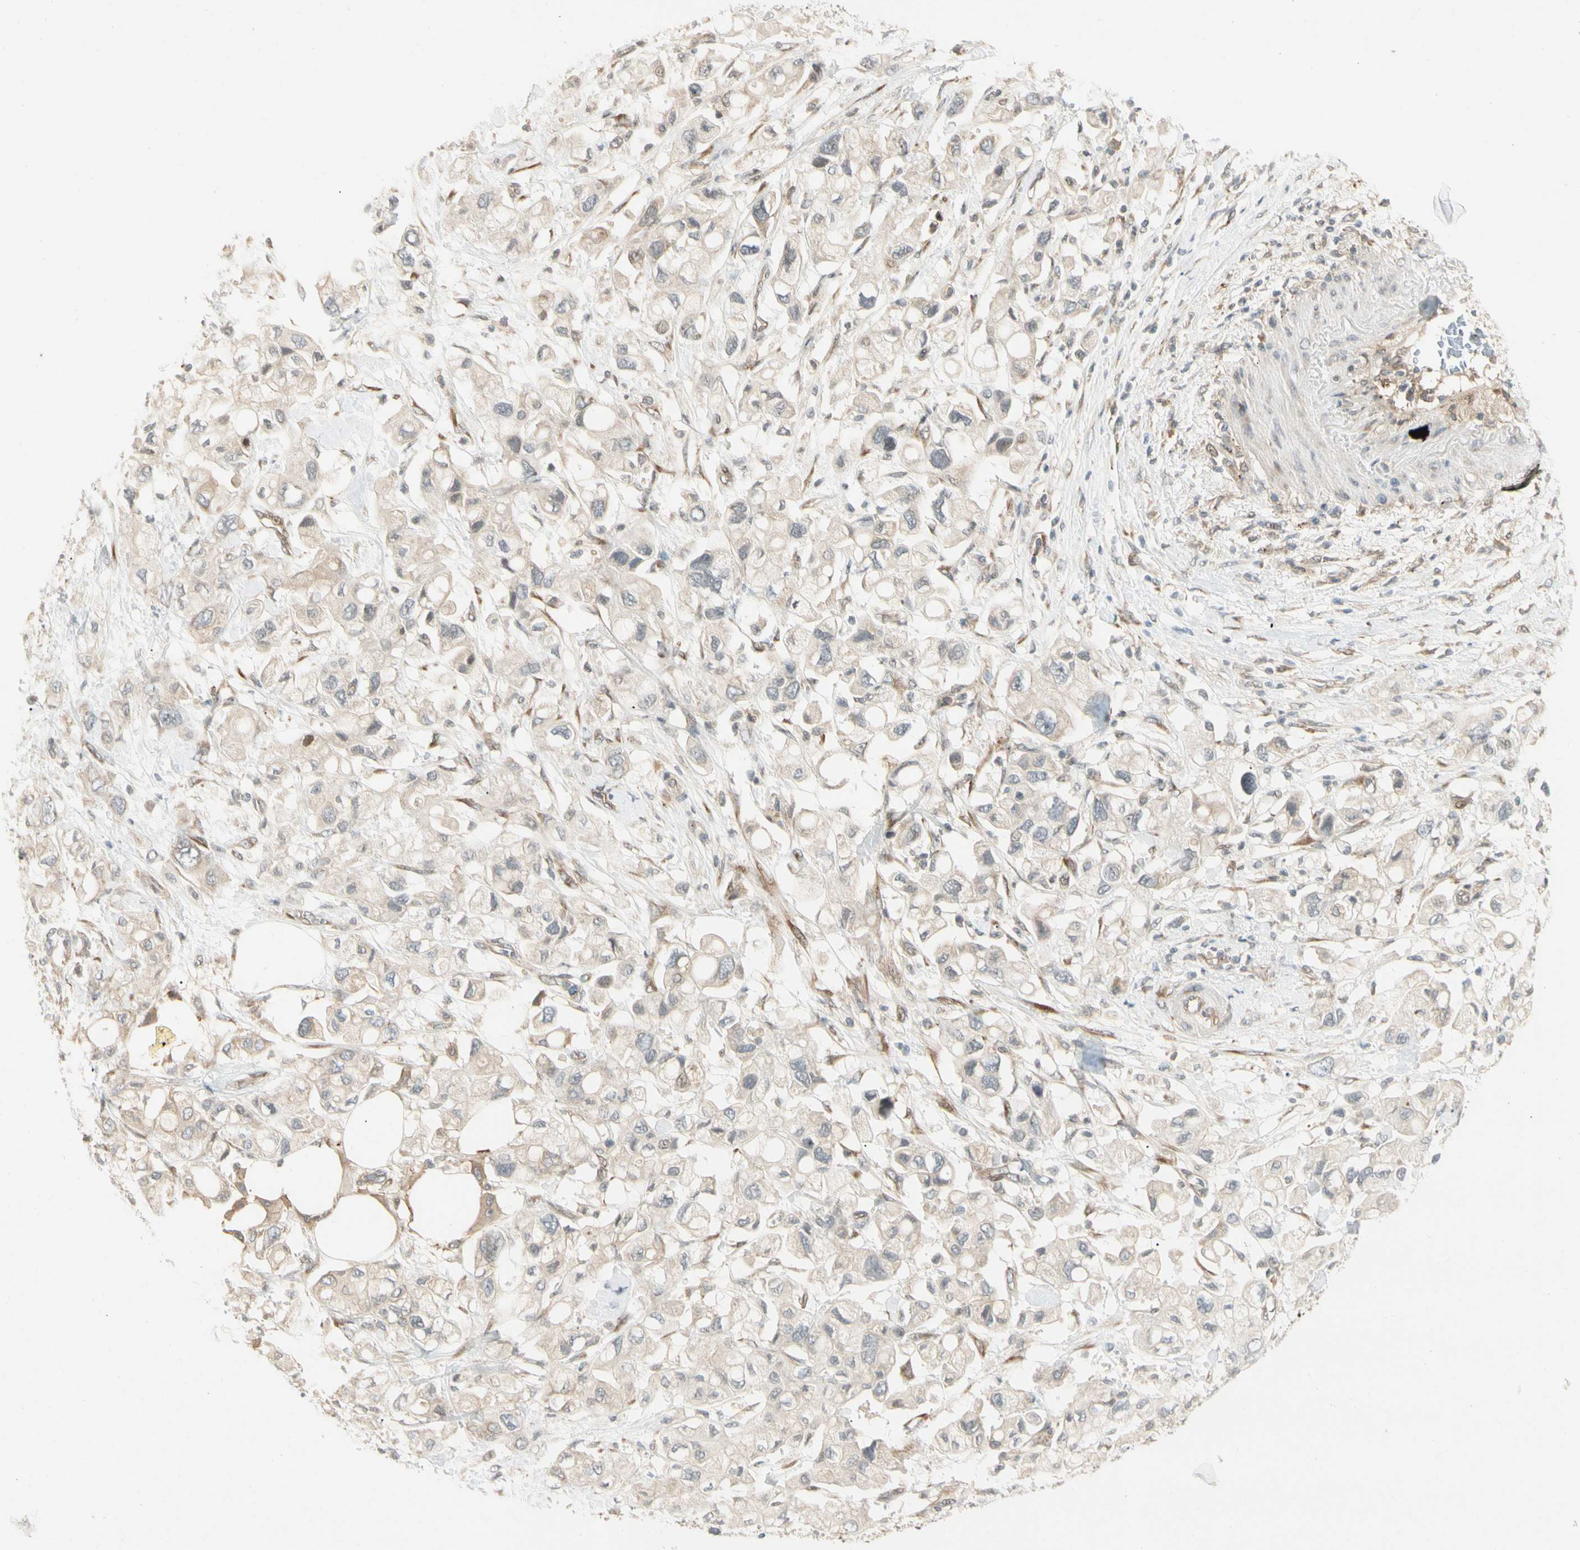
{"staining": {"intensity": "weak", "quantity": "25%-75%", "location": "cytoplasmic/membranous"}, "tissue": "pancreatic cancer", "cell_type": "Tumor cells", "image_type": "cancer", "snomed": [{"axis": "morphology", "description": "Adenocarcinoma, NOS"}, {"axis": "topography", "description": "Pancreas"}], "caption": "Protein expression by IHC demonstrates weak cytoplasmic/membranous positivity in approximately 25%-75% of tumor cells in pancreatic adenocarcinoma.", "gene": "FNDC3B", "patient": {"sex": "female", "age": 56}}